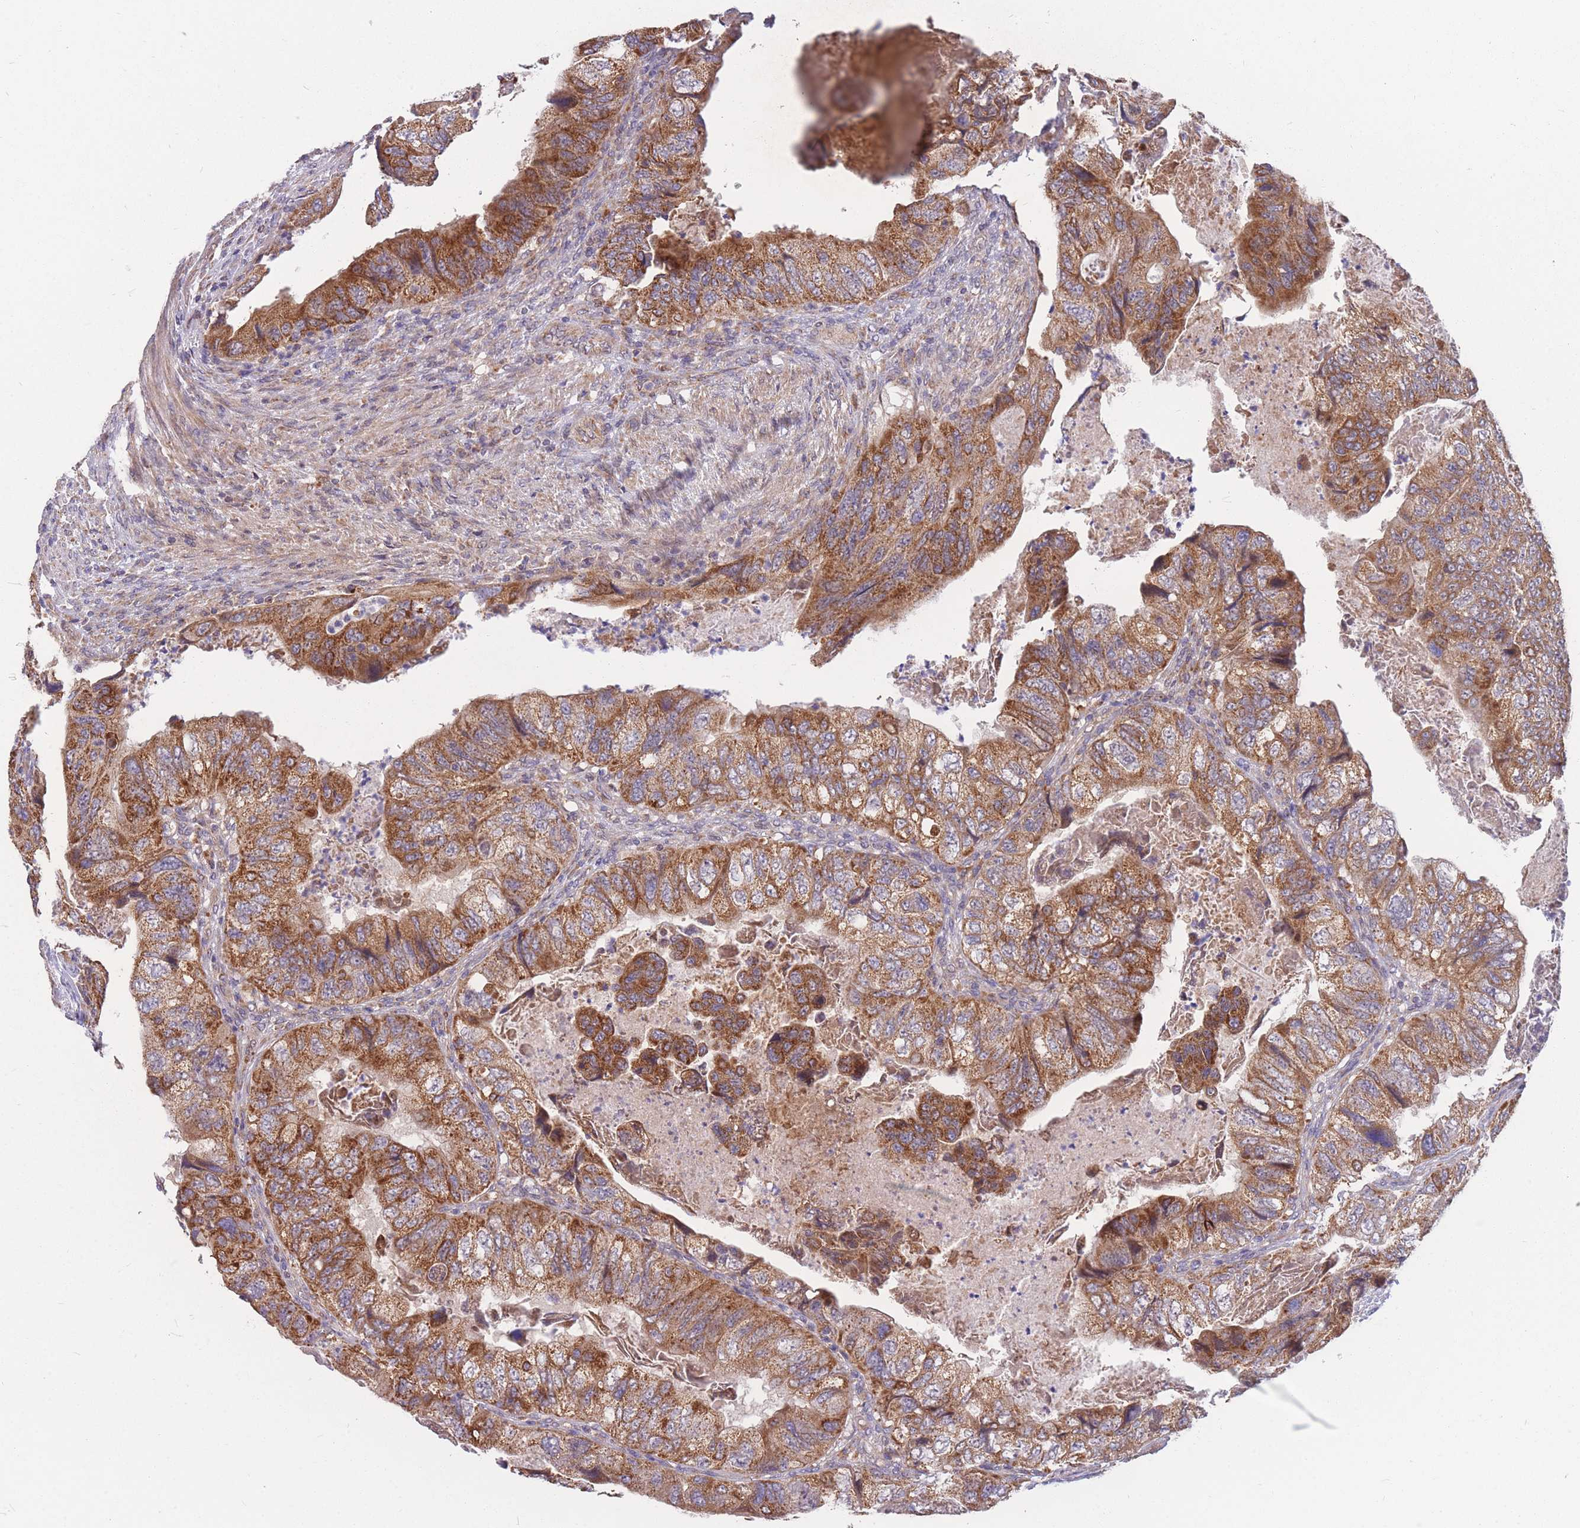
{"staining": {"intensity": "moderate", "quantity": ">75%", "location": "cytoplasmic/membranous"}, "tissue": "colorectal cancer", "cell_type": "Tumor cells", "image_type": "cancer", "snomed": [{"axis": "morphology", "description": "Adenocarcinoma, NOS"}, {"axis": "topography", "description": "Rectum"}], "caption": "A brown stain labels moderate cytoplasmic/membranous staining of a protein in human colorectal cancer tumor cells. Ihc stains the protein in brown and the nuclei are stained blue.", "gene": "PTPMT1", "patient": {"sex": "male", "age": 63}}